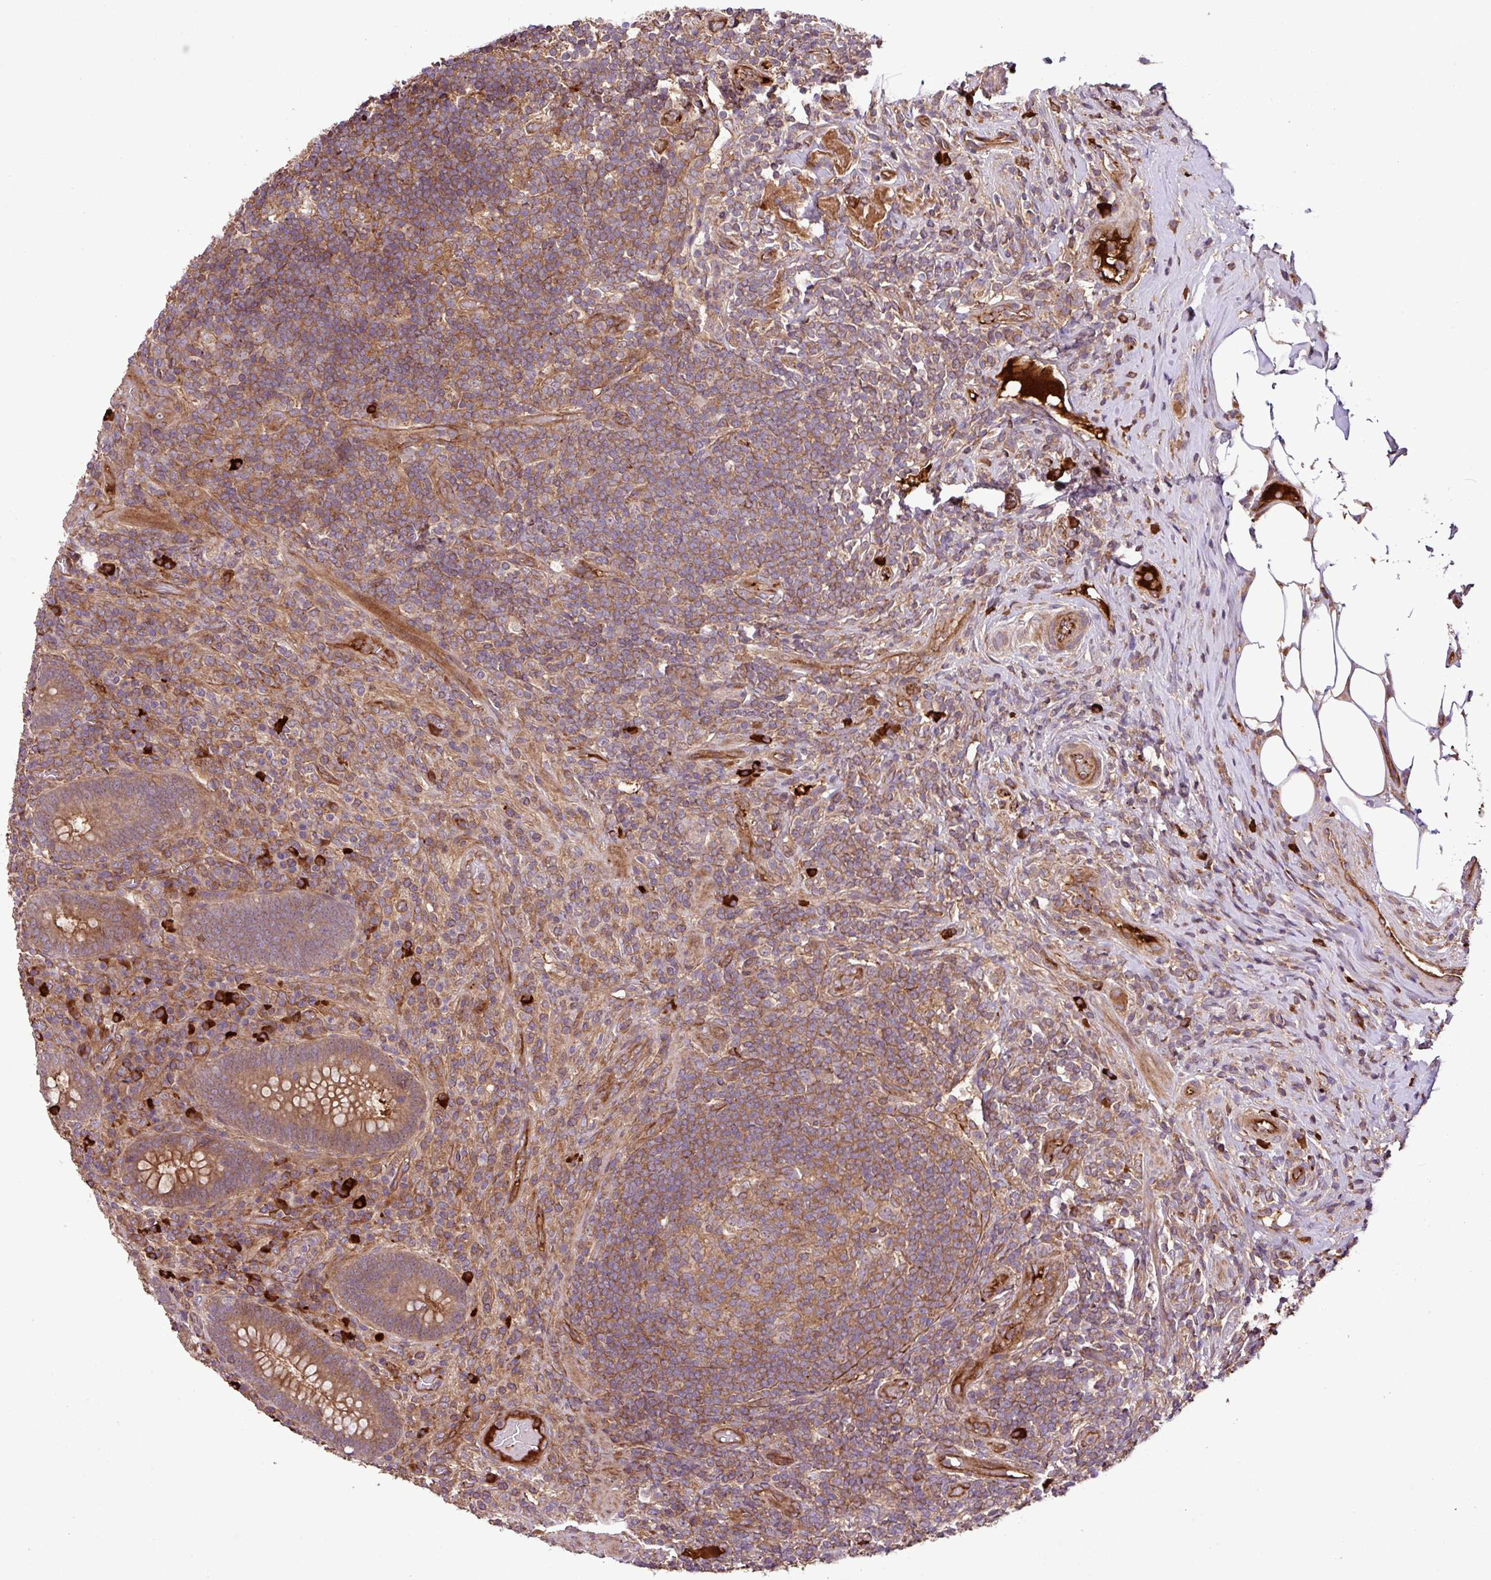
{"staining": {"intensity": "moderate", "quantity": ">75%", "location": "cytoplasmic/membranous"}, "tissue": "appendix", "cell_type": "Glandular cells", "image_type": "normal", "snomed": [{"axis": "morphology", "description": "Normal tissue, NOS"}, {"axis": "topography", "description": "Appendix"}], "caption": "Moderate cytoplasmic/membranous expression is identified in about >75% of glandular cells in benign appendix.", "gene": "ZNF266", "patient": {"sex": "female", "age": 43}}